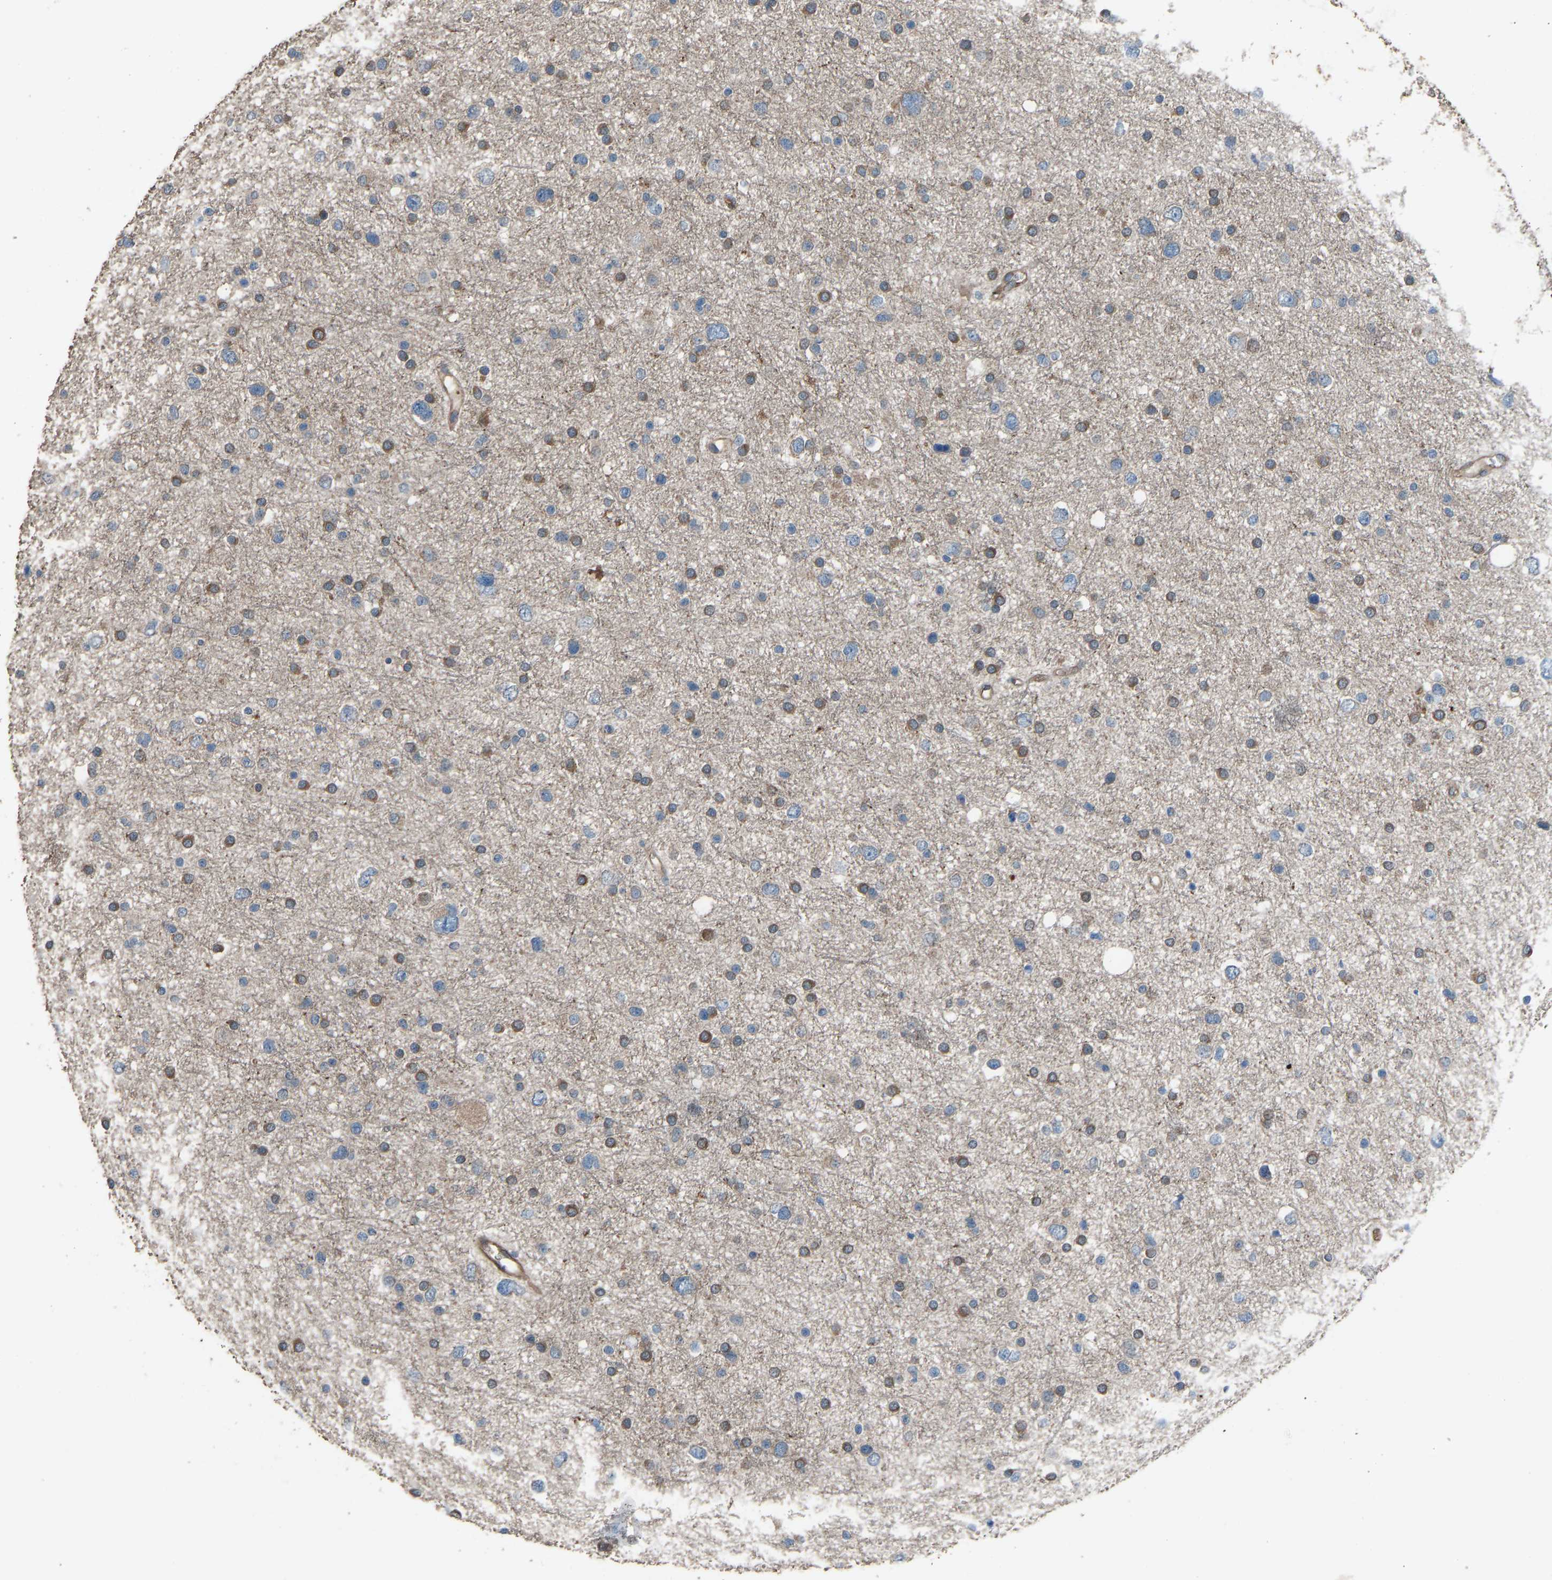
{"staining": {"intensity": "moderate", "quantity": "25%-75%", "location": "cytoplasmic/membranous"}, "tissue": "glioma", "cell_type": "Tumor cells", "image_type": "cancer", "snomed": [{"axis": "morphology", "description": "Glioma, malignant, Low grade"}, {"axis": "topography", "description": "Brain"}], "caption": "A high-resolution histopathology image shows IHC staining of malignant glioma (low-grade), which reveals moderate cytoplasmic/membranous positivity in about 25%-75% of tumor cells.", "gene": "SLC43A1", "patient": {"sex": "female", "age": 37}}